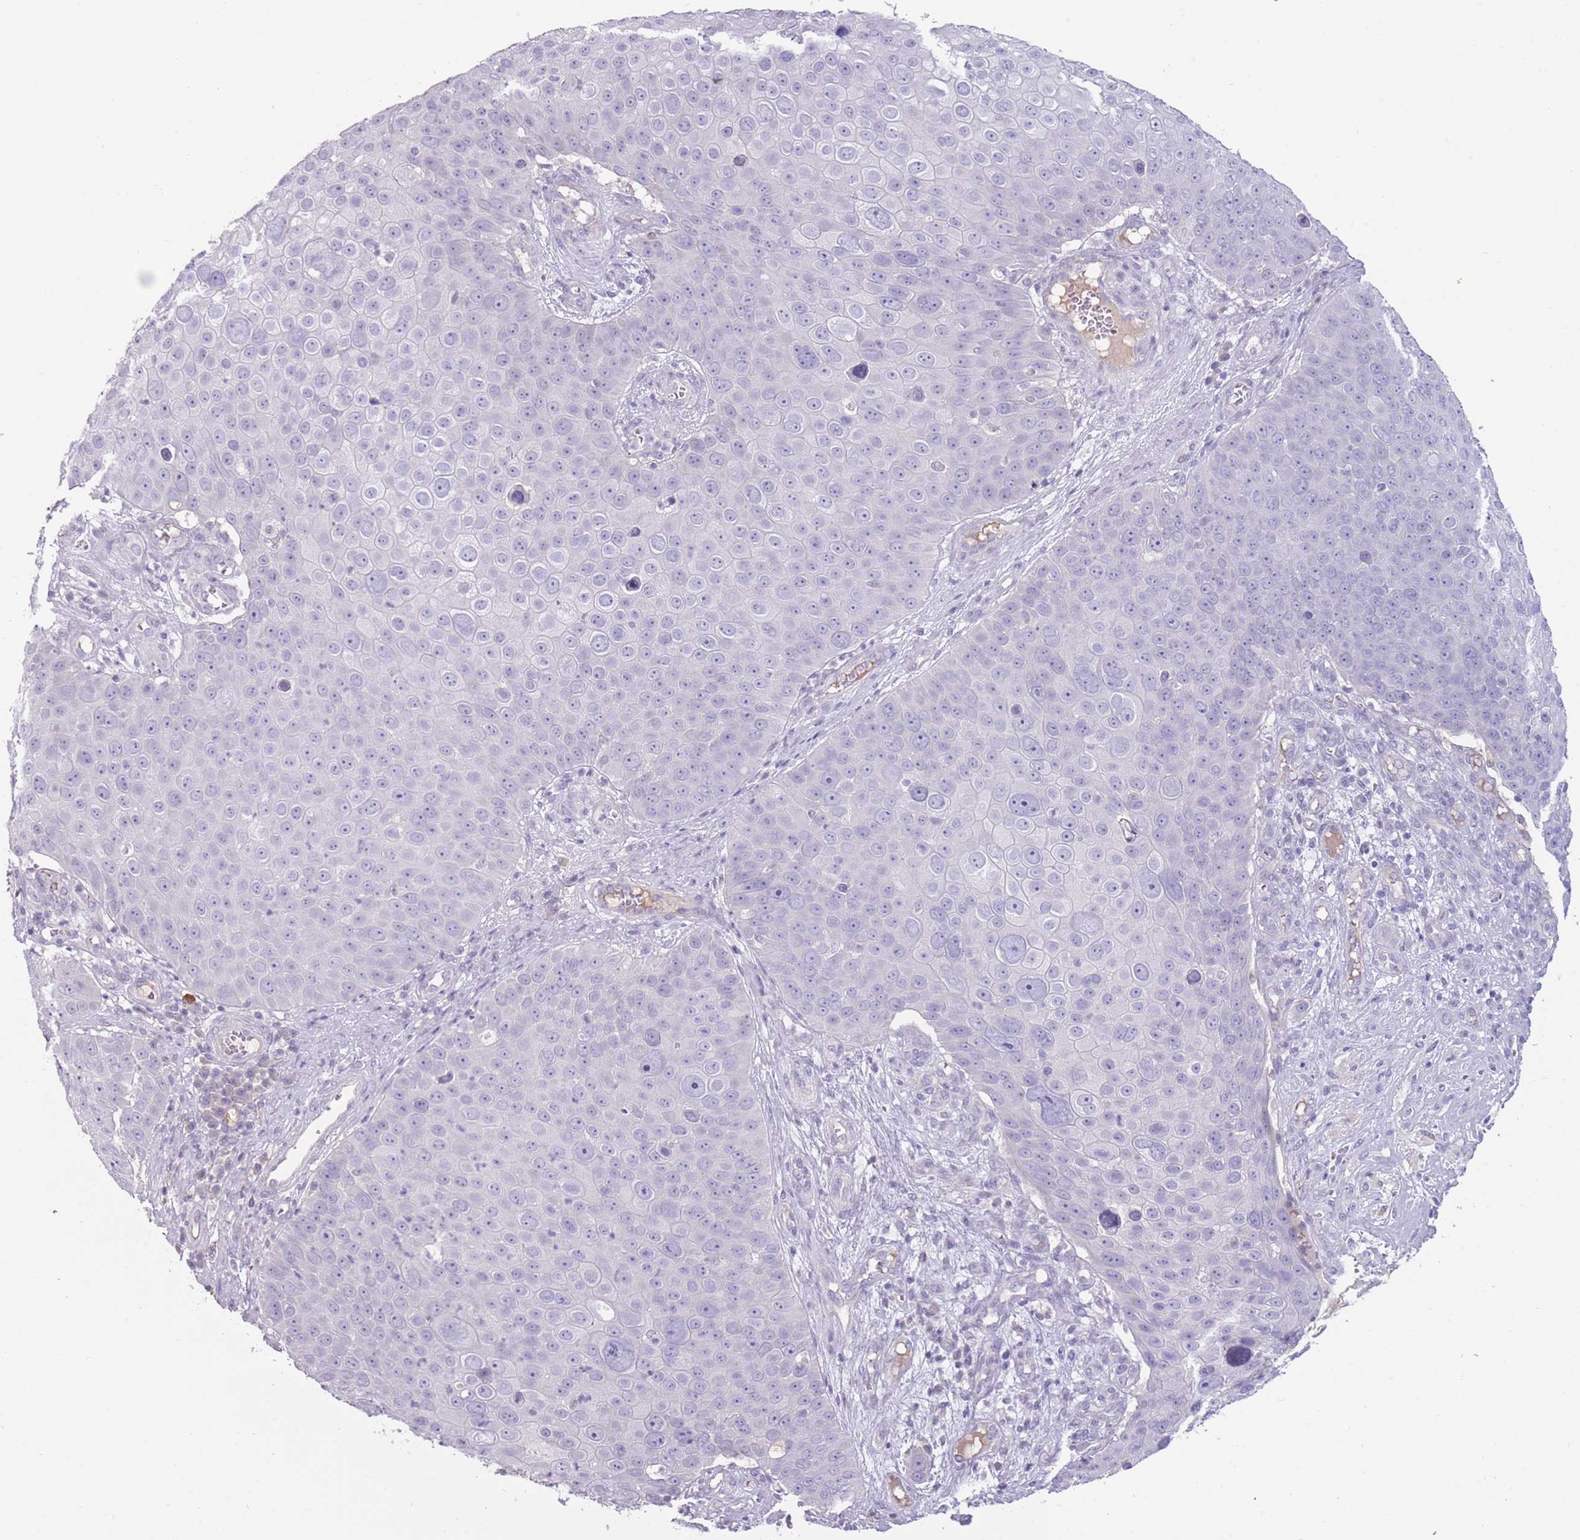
{"staining": {"intensity": "negative", "quantity": "none", "location": "none"}, "tissue": "skin cancer", "cell_type": "Tumor cells", "image_type": "cancer", "snomed": [{"axis": "morphology", "description": "Squamous cell carcinoma, NOS"}, {"axis": "topography", "description": "Skin"}], "caption": "Skin cancer (squamous cell carcinoma) was stained to show a protein in brown. There is no significant positivity in tumor cells.", "gene": "DDX4", "patient": {"sex": "male", "age": 71}}